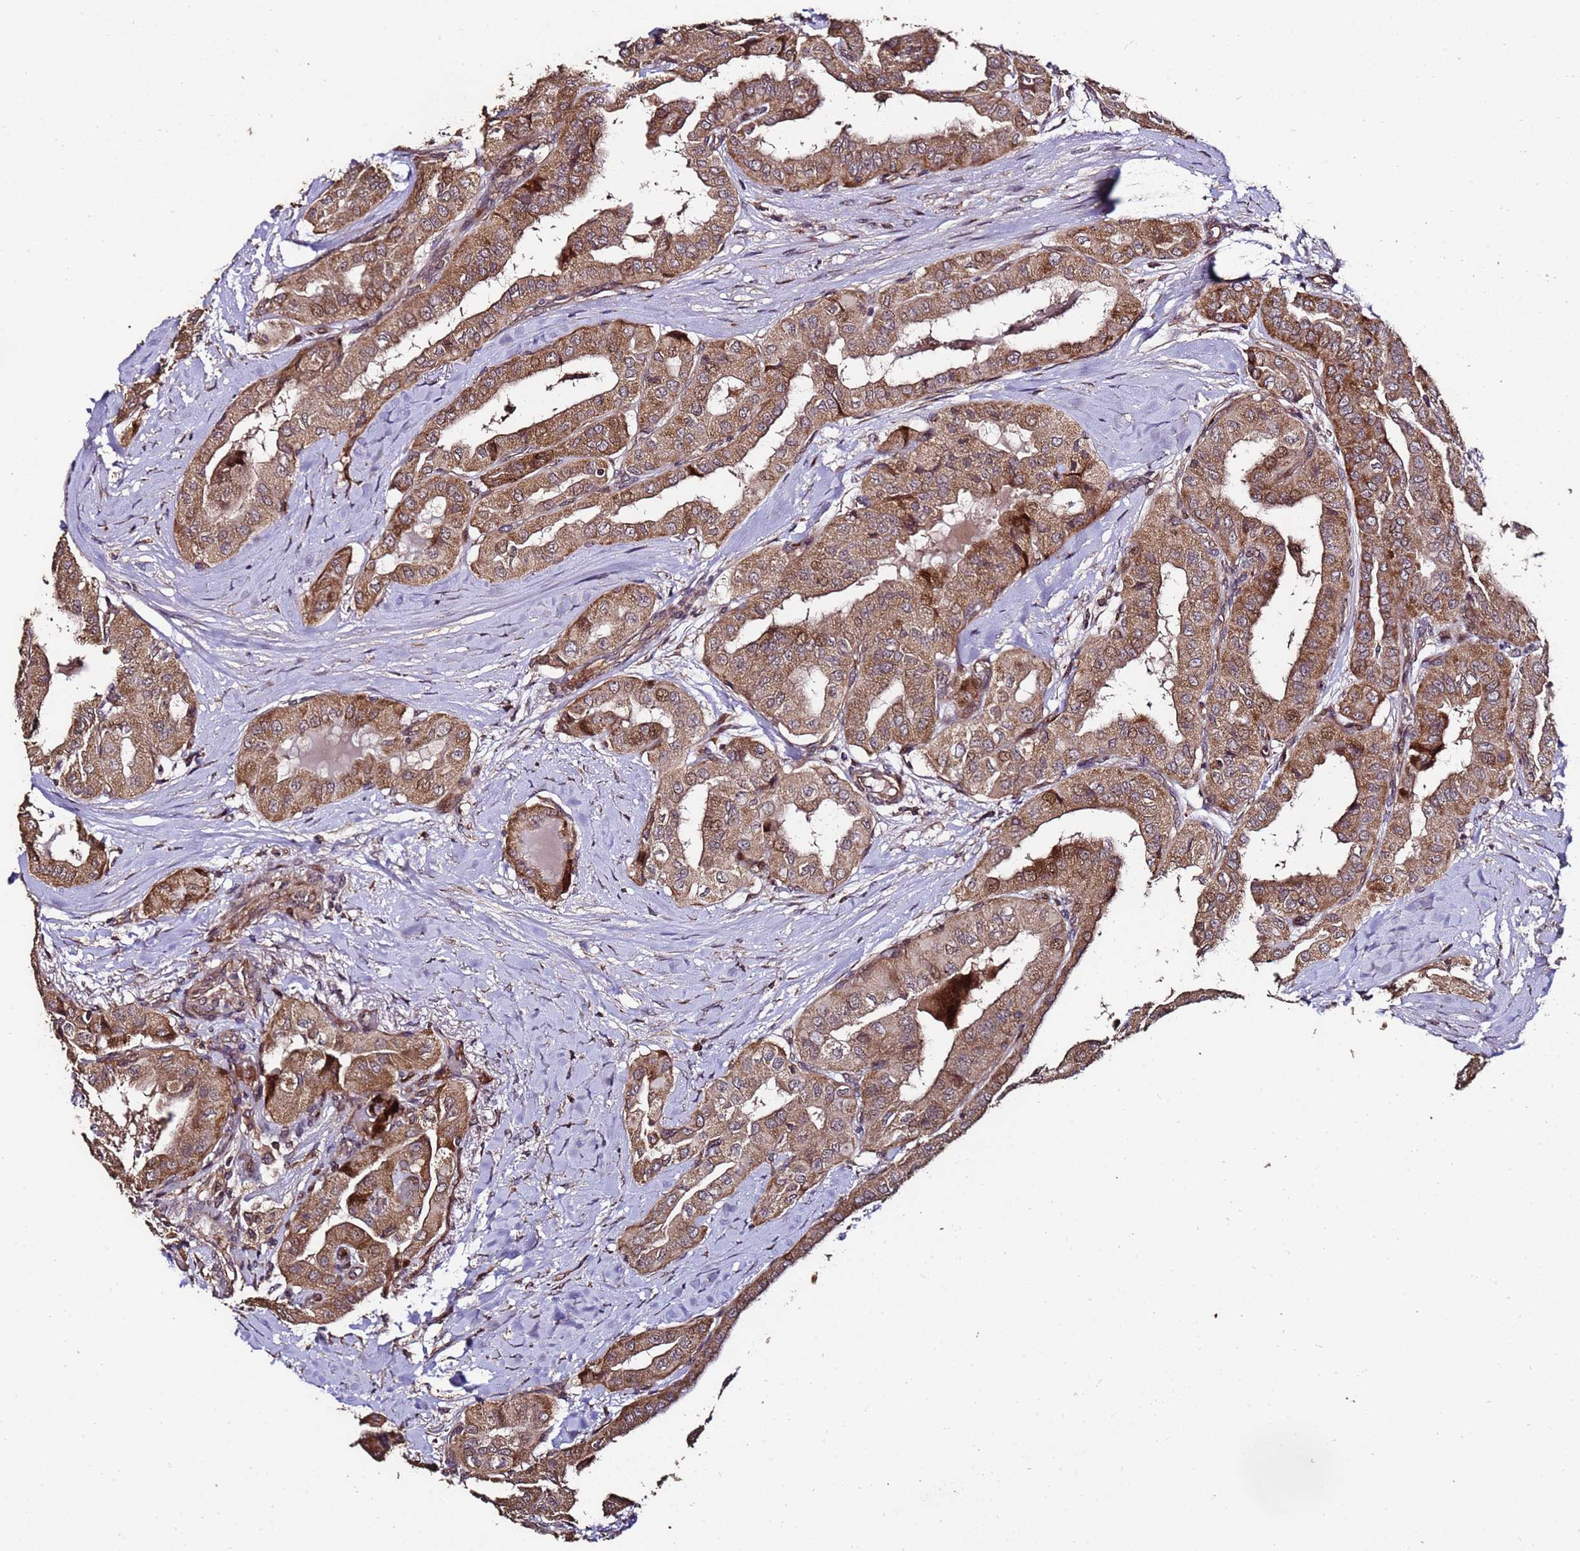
{"staining": {"intensity": "strong", "quantity": ">75%", "location": "cytoplasmic/membranous"}, "tissue": "thyroid cancer", "cell_type": "Tumor cells", "image_type": "cancer", "snomed": [{"axis": "morphology", "description": "Papillary adenocarcinoma, NOS"}, {"axis": "topography", "description": "Thyroid gland"}], "caption": "Protein staining by immunohistochemistry (IHC) displays strong cytoplasmic/membranous expression in approximately >75% of tumor cells in thyroid cancer (papillary adenocarcinoma).", "gene": "PRODH", "patient": {"sex": "female", "age": 59}}